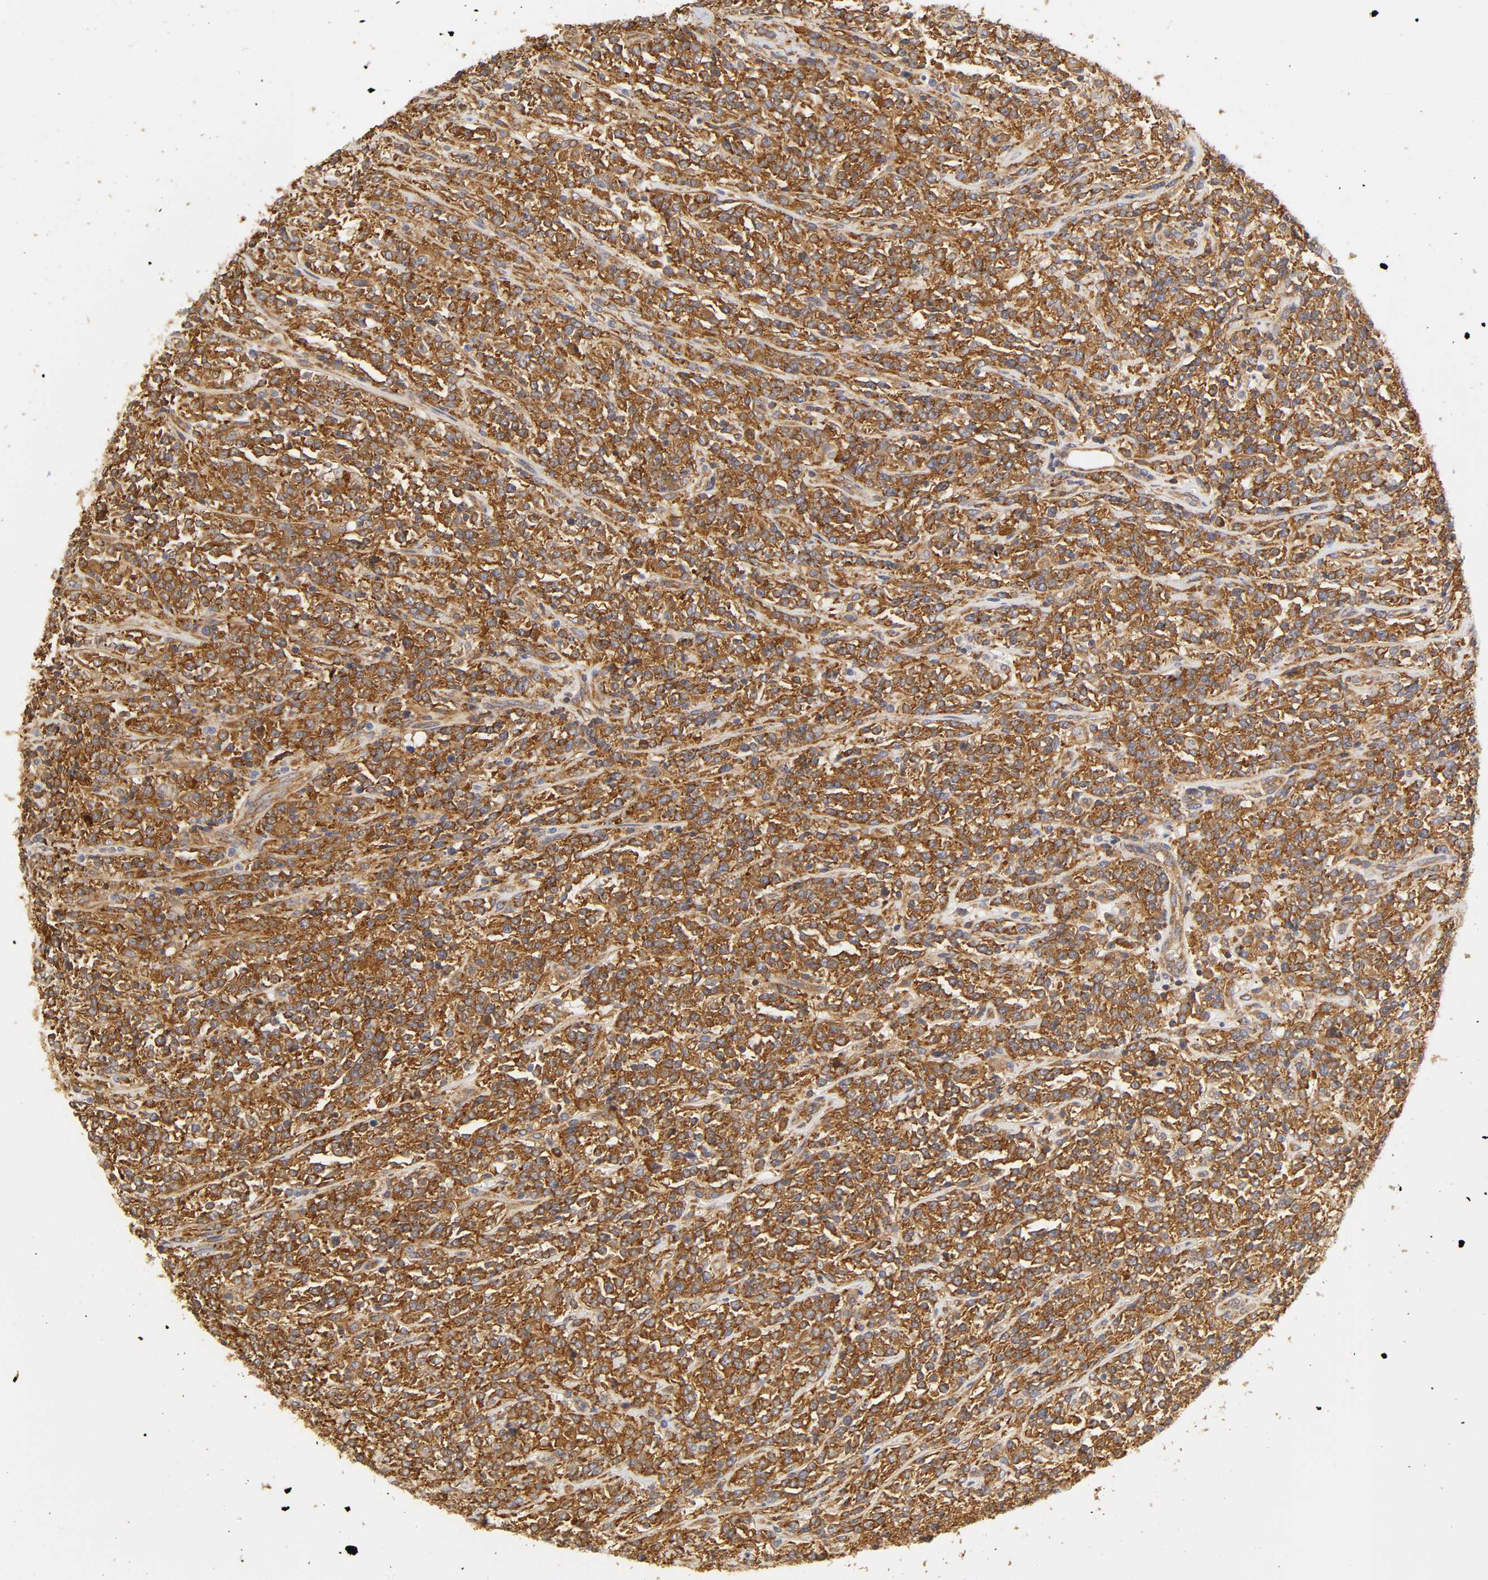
{"staining": {"intensity": "strong", "quantity": ">75%", "location": "cytoplasmic/membranous"}, "tissue": "lymphoma", "cell_type": "Tumor cells", "image_type": "cancer", "snomed": [{"axis": "morphology", "description": "Malignant lymphoma, non-Hodgkin's type, High grade"}, {"axis": "topography", "description": "Soft tissue"}], "caption": "Tumor cells exhibit high levels of strong cytoplasmic/membranous positivity in approximately >75% of cells in lymphoma.", "gene": "RPL14", "patient": {"sex": "male", "age": 18}}